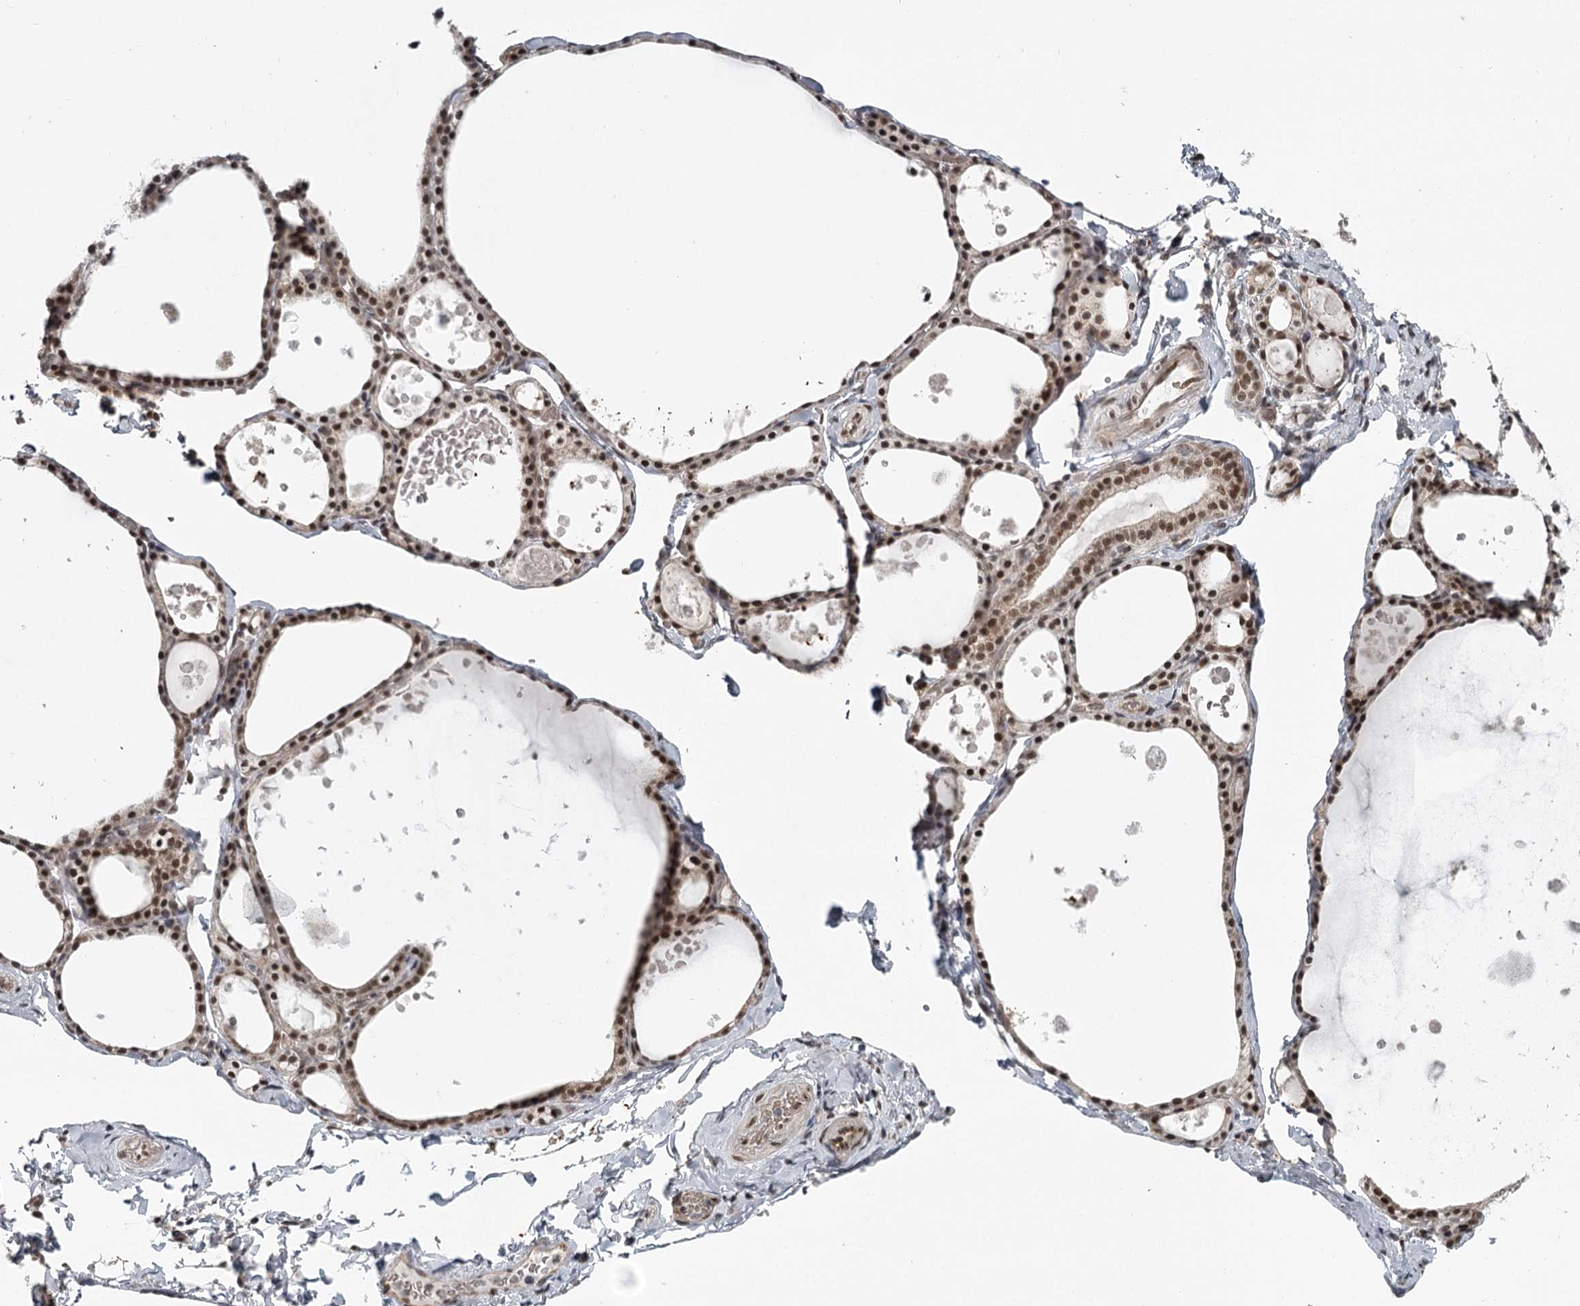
{"staining": {"intensity": "moderate", "quantity": ">75%", "location": "nuclear"}, "tissue": "thyroid gland", "cell_type": "Glandular cells", "image_type": "normal", "snomed": [{"axis": "morphology", "description": "Normal tissue, NOS"}, {"axis": "topography", "description": "Thyroid gland"}], "caption": "A brown stain labels moderate nuclear expression of a protein in glandular cells of unremarkable thyroid gland. (Brightfield microscopy of DAB IHC at high magnification).", "gene": "FAM13C", "patient": {"sex": "male", "age": 56}}